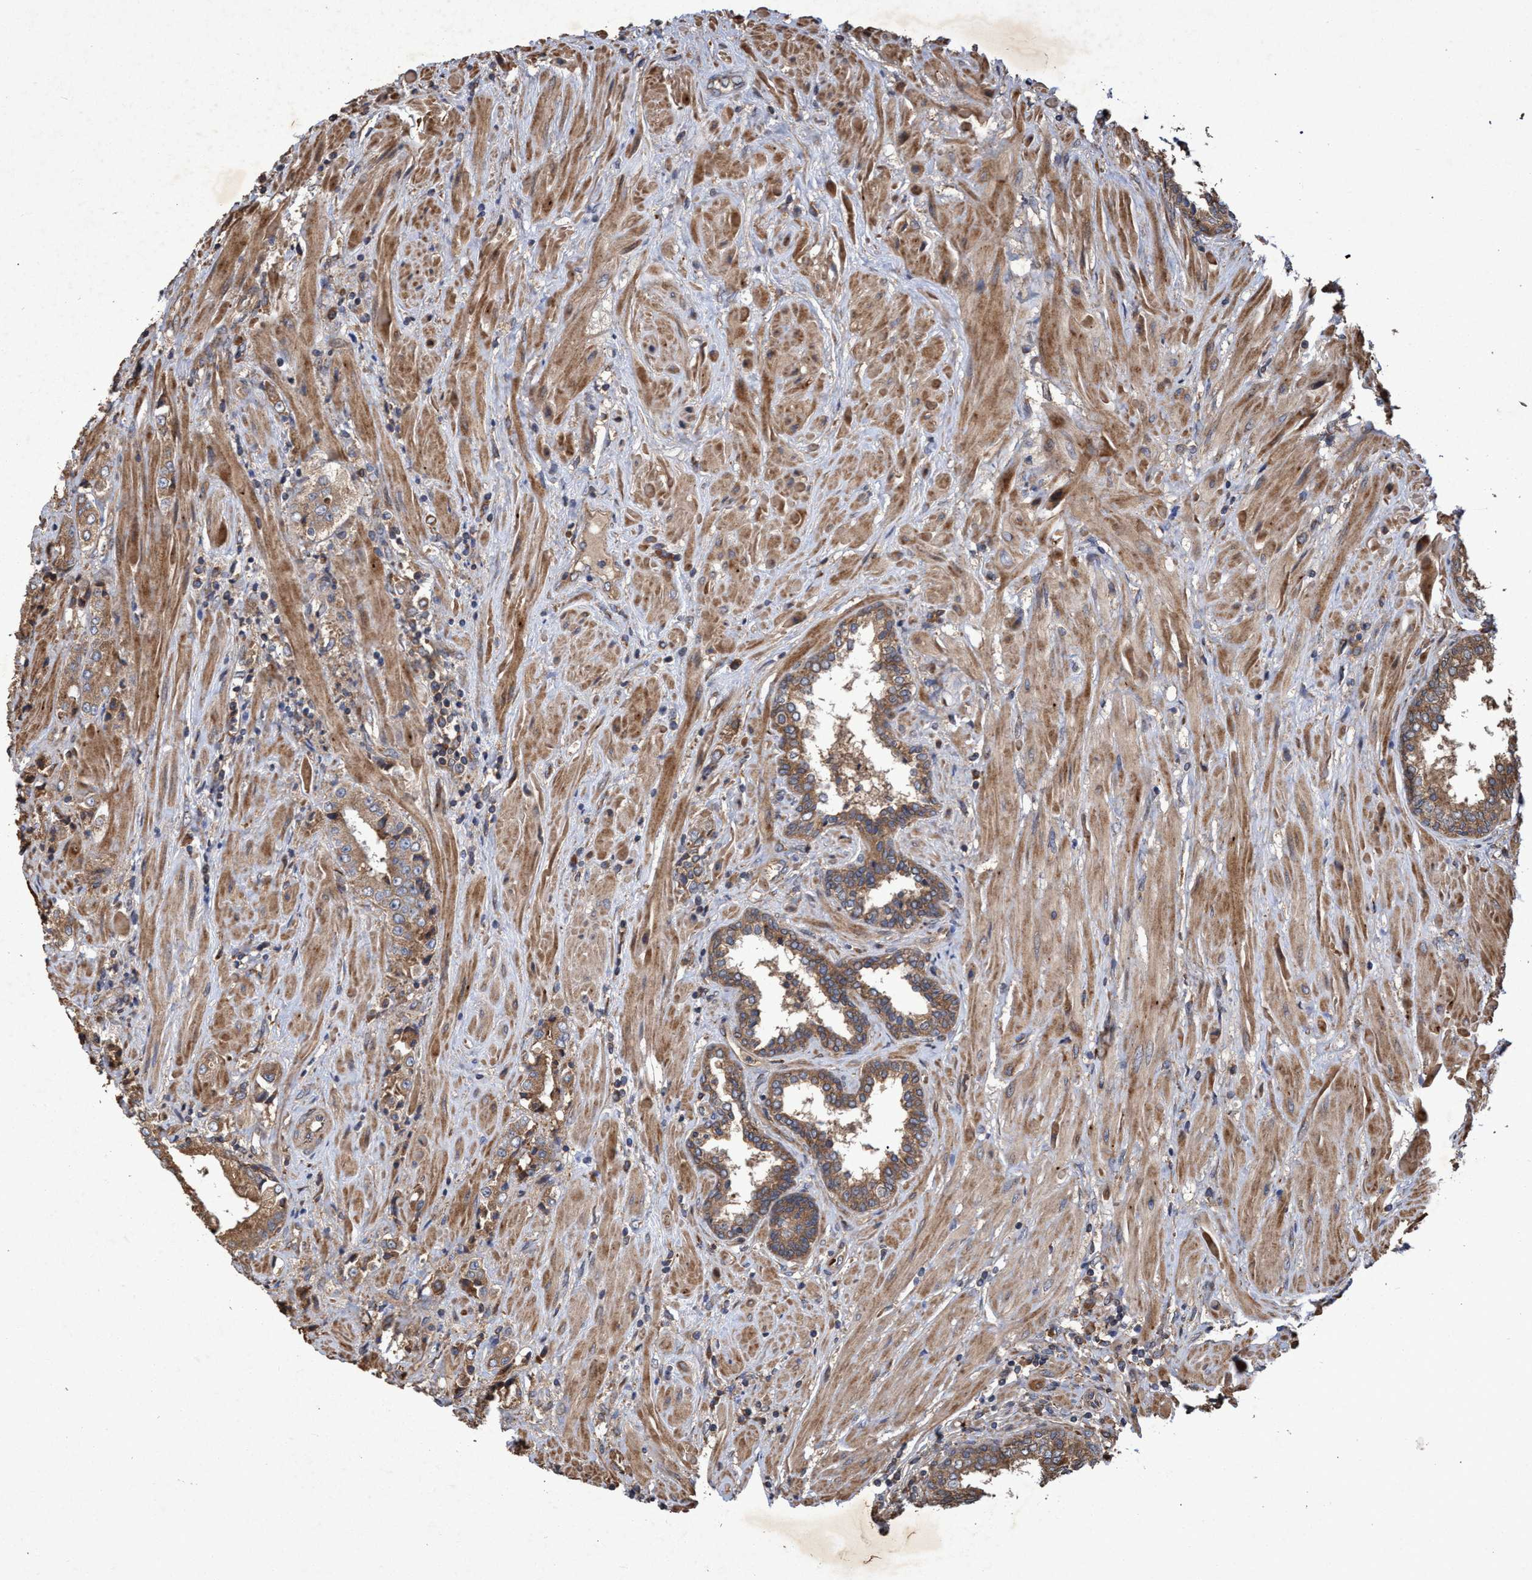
{"staining": {"intensity": "moderate", "quantity": ">75%", "location": "cytoplasmic/membranous"}, "tissue": "prostate cancer", "cell_type": "Tumor cells", "image_type": "cancer", "snomed": [{"axis": "morphology", "description": "Adenocarcinoma, High grade"}, {"axis": "topography", "description": "Prostate"}], "caption": "Adenocarcinoma (high-grade) (prostate) stained for a protein demonstrates moderate cytoplasmic/membranous positivity in tumor cells.", "gene": "CHMP6", "patient": {"sex": "male", "age": 61}}